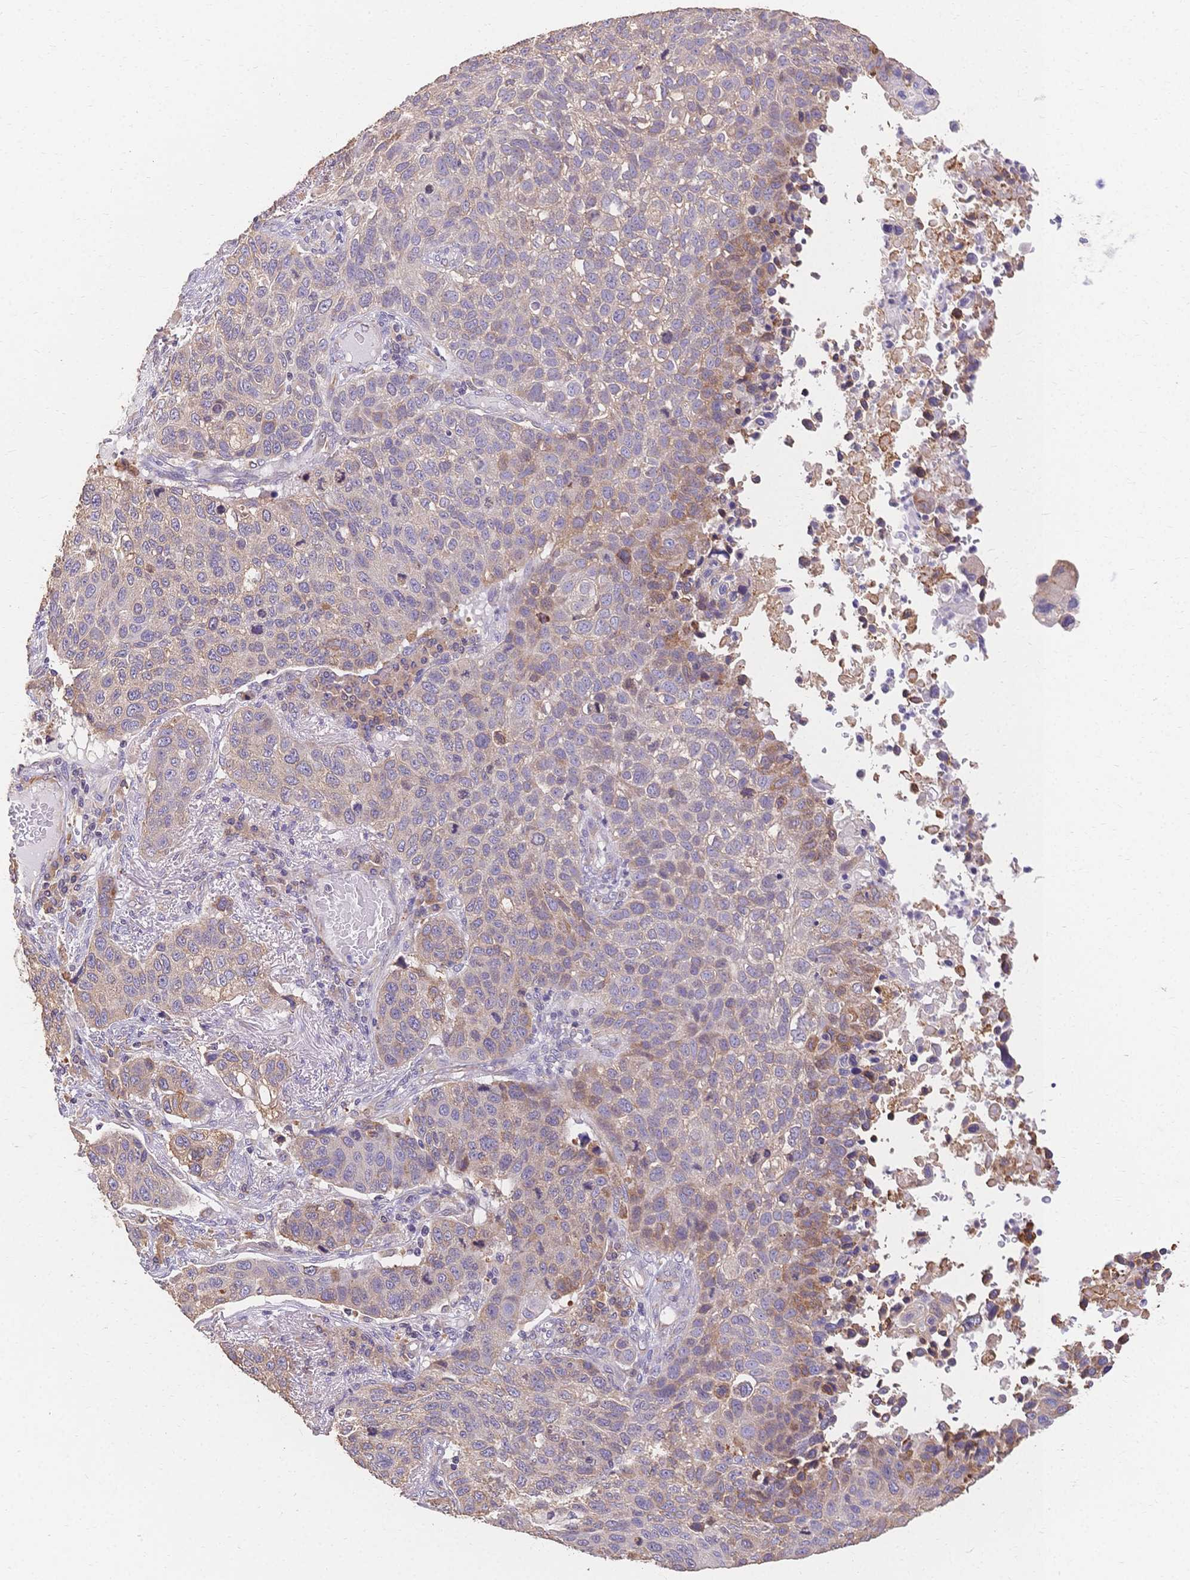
{"staining": {"intensity": "weak", "quantity": "25%-75%", "location": "cytoplasmic/membranous"}, "tissue": "lung cancer", "cell_type": "Tumor cells", "image_type": "cancer", "snomed": [{"axis": "morphology", "description": "Squamous cell carcinoma, NOS"}, {"axis": "topography", "description": "Lymph node"}, {"axis": "topography", "description": "Lung"}], "caption": "This photomicrograph reveals squamous cell carcinoma (lung) stained with IHC to label a protein in brown. The cytoplasmic/membranous of tumor cells show weak positivity for the protein. Nuclei are counter-stained blue.", "gene": "HS3ST5", "patient": {"sex": "male", "age": 61}}